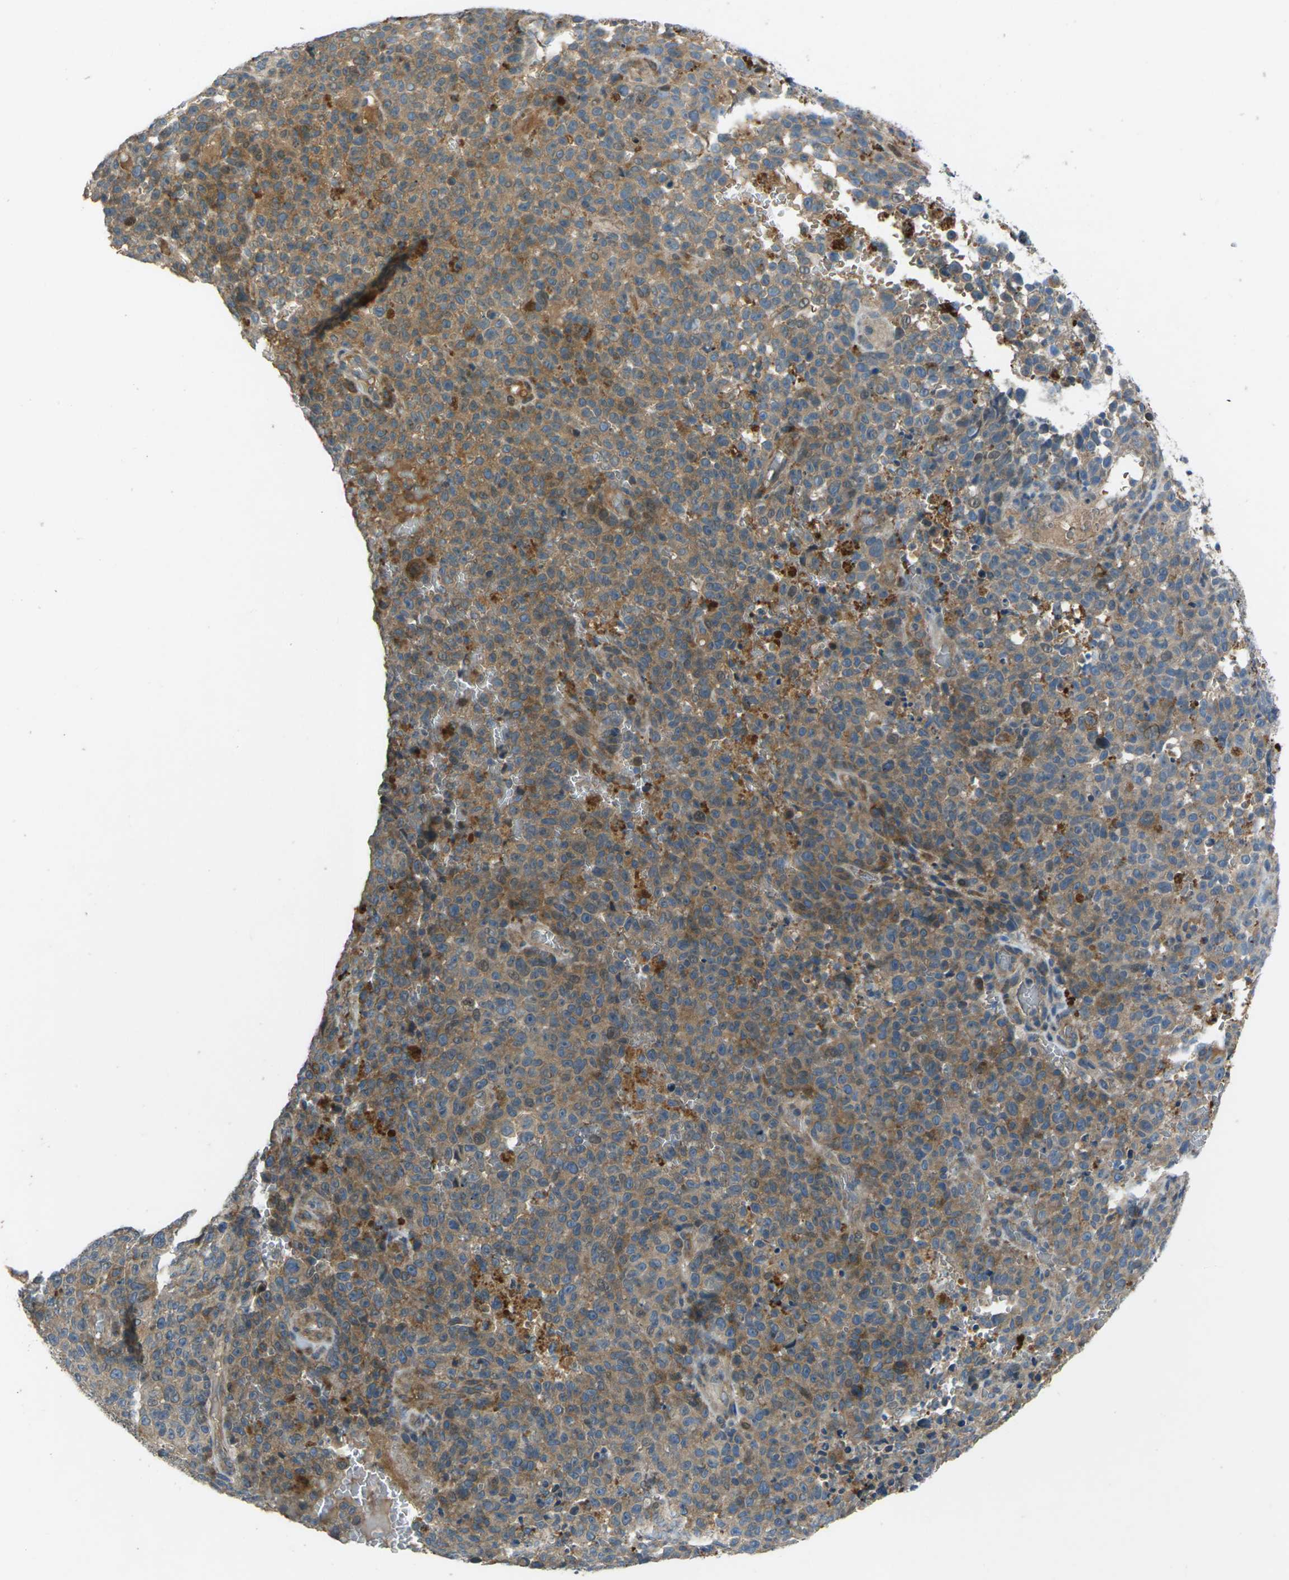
{"staining": {"intensity": "moderate", "quantity": ">75%", "location": "cytoplasmic/membranous"}, "tissue": "melanoma", "cell_type": "Tumor cells", "image_type": "cancer", "snomed": [{"axis": "morphology", "description": "Malignant melanoma, NOS"}, {"axis": "topography", "description": "Skin"}], "caption": "Malignant melanoma was stained to show a protein in brown. There is medium levels of moderate cytoplasmic/membranous positivity in about >75% of tumor cells. (IHC, brightfield microscopy, high magnification).", "gene": "EDNRA", "patient": {"sex": "female", "age": 82}}